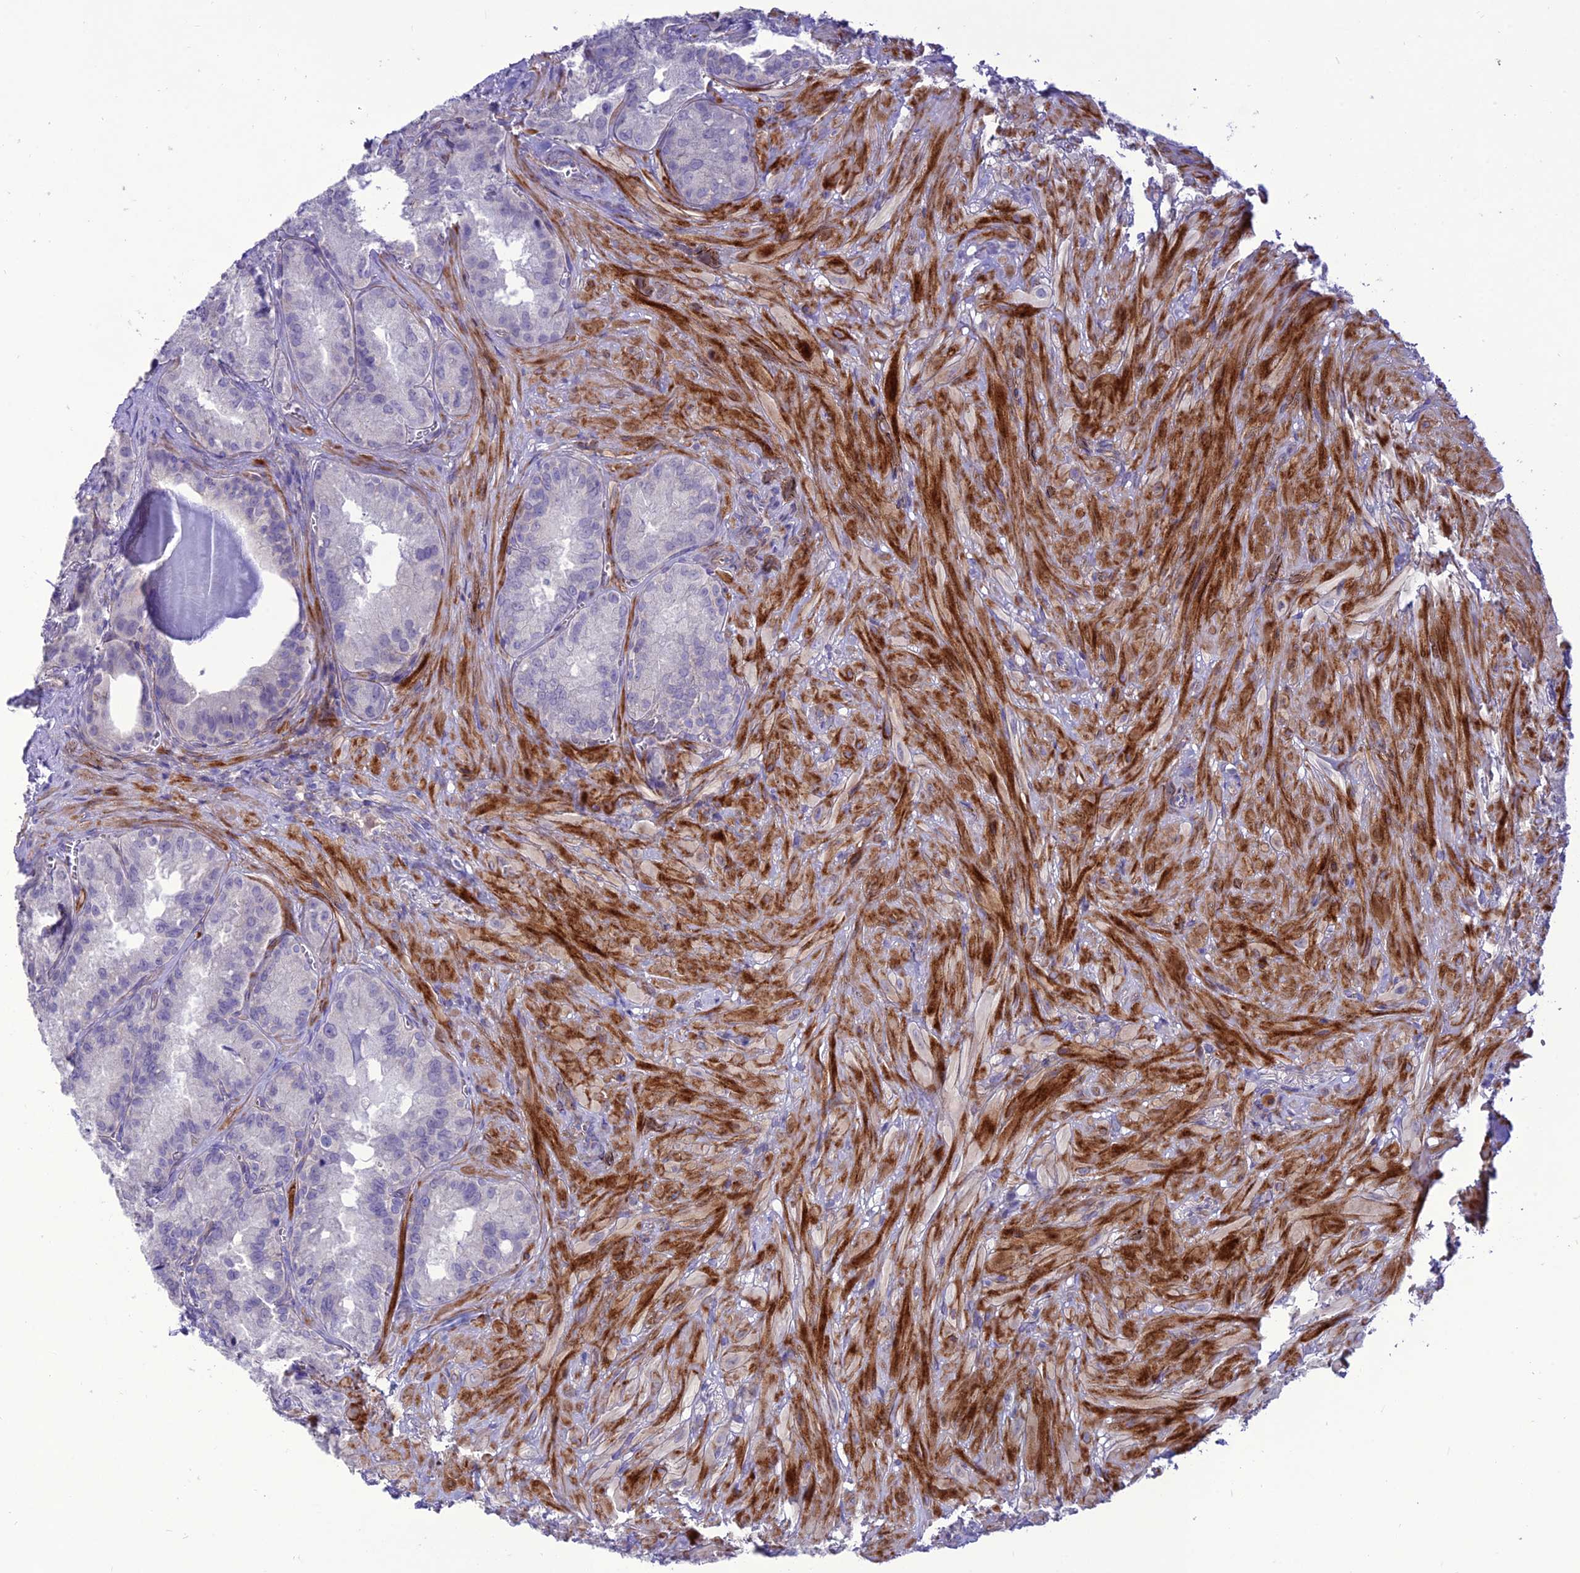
{"staining": {"intensity": "negative", "quantity": "none", "location": "none"}, "tissue": "seminal vesicle", "cell_type": "Glandular cells", "image_type": "normal", "snomed": [{"axis": "morphology", "description": "Normal tissue, NOS"}, {"axis": "topography", "description": "Seminal veicle"}], "caption": "The immunohistochemistry (IHC) photomicrograph has no significant staining in glandular cells of seminal vesicle. (DAB (3,3'-diaminobenzidine) immunohistochemistry visualized using brightfield microscopy, high magnification).", "gene": "TEKT3", "patient": {"sex": "male", "age": 62}}